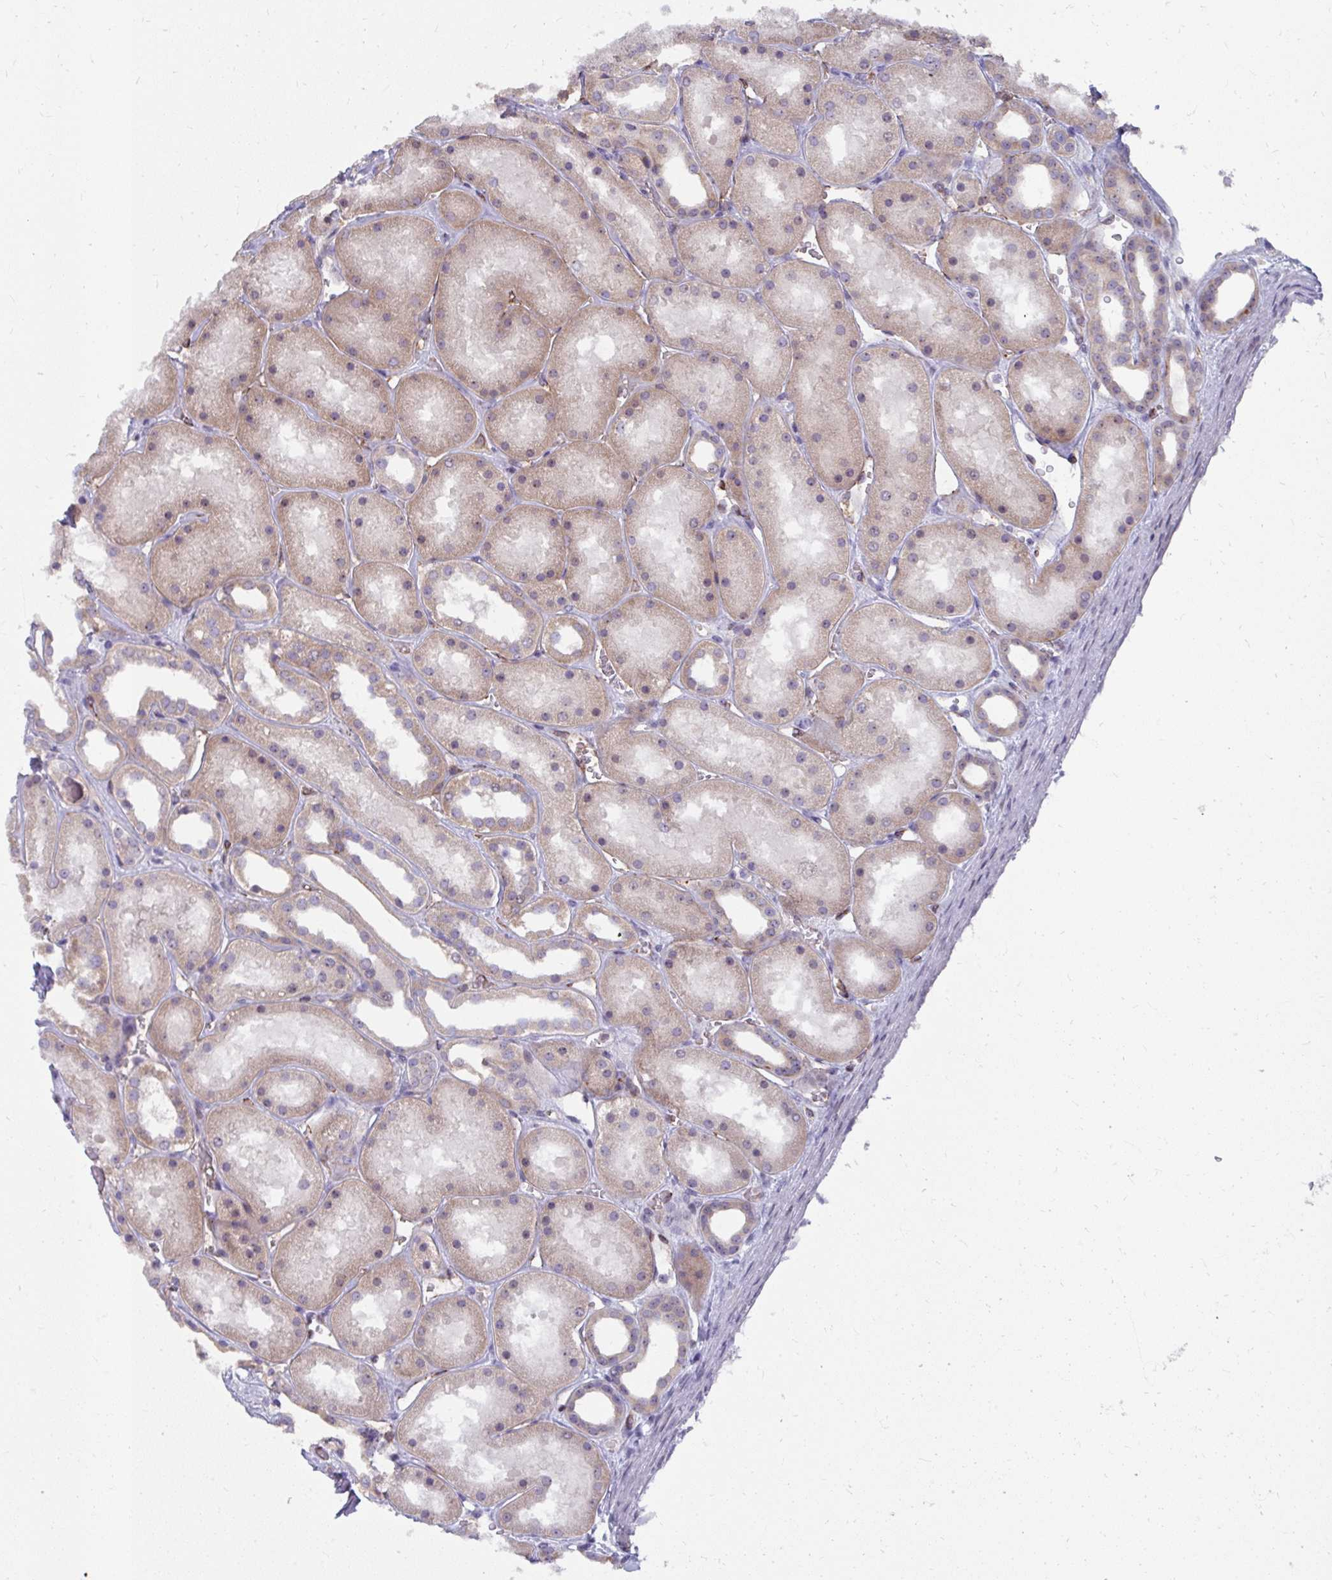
{"staining": {"intensity": "weak", "quantity": "<25%", "location": "nuclear"}, "tissue": "kidney", "cell_type": "Cells in glomeruli", "image_type": "normal", "snomed": [{"axis": "morphology", "description": "Normal tissue, NOS"}, {"axis": "topography", "description": "Kidney"}], "caption": "Immunohistochemistry (IHC) of unremarkable kidney shows no staining in cells in glomeruli.", "gene": "MUS81", "patient": {"sex": "female", "age": 41}}